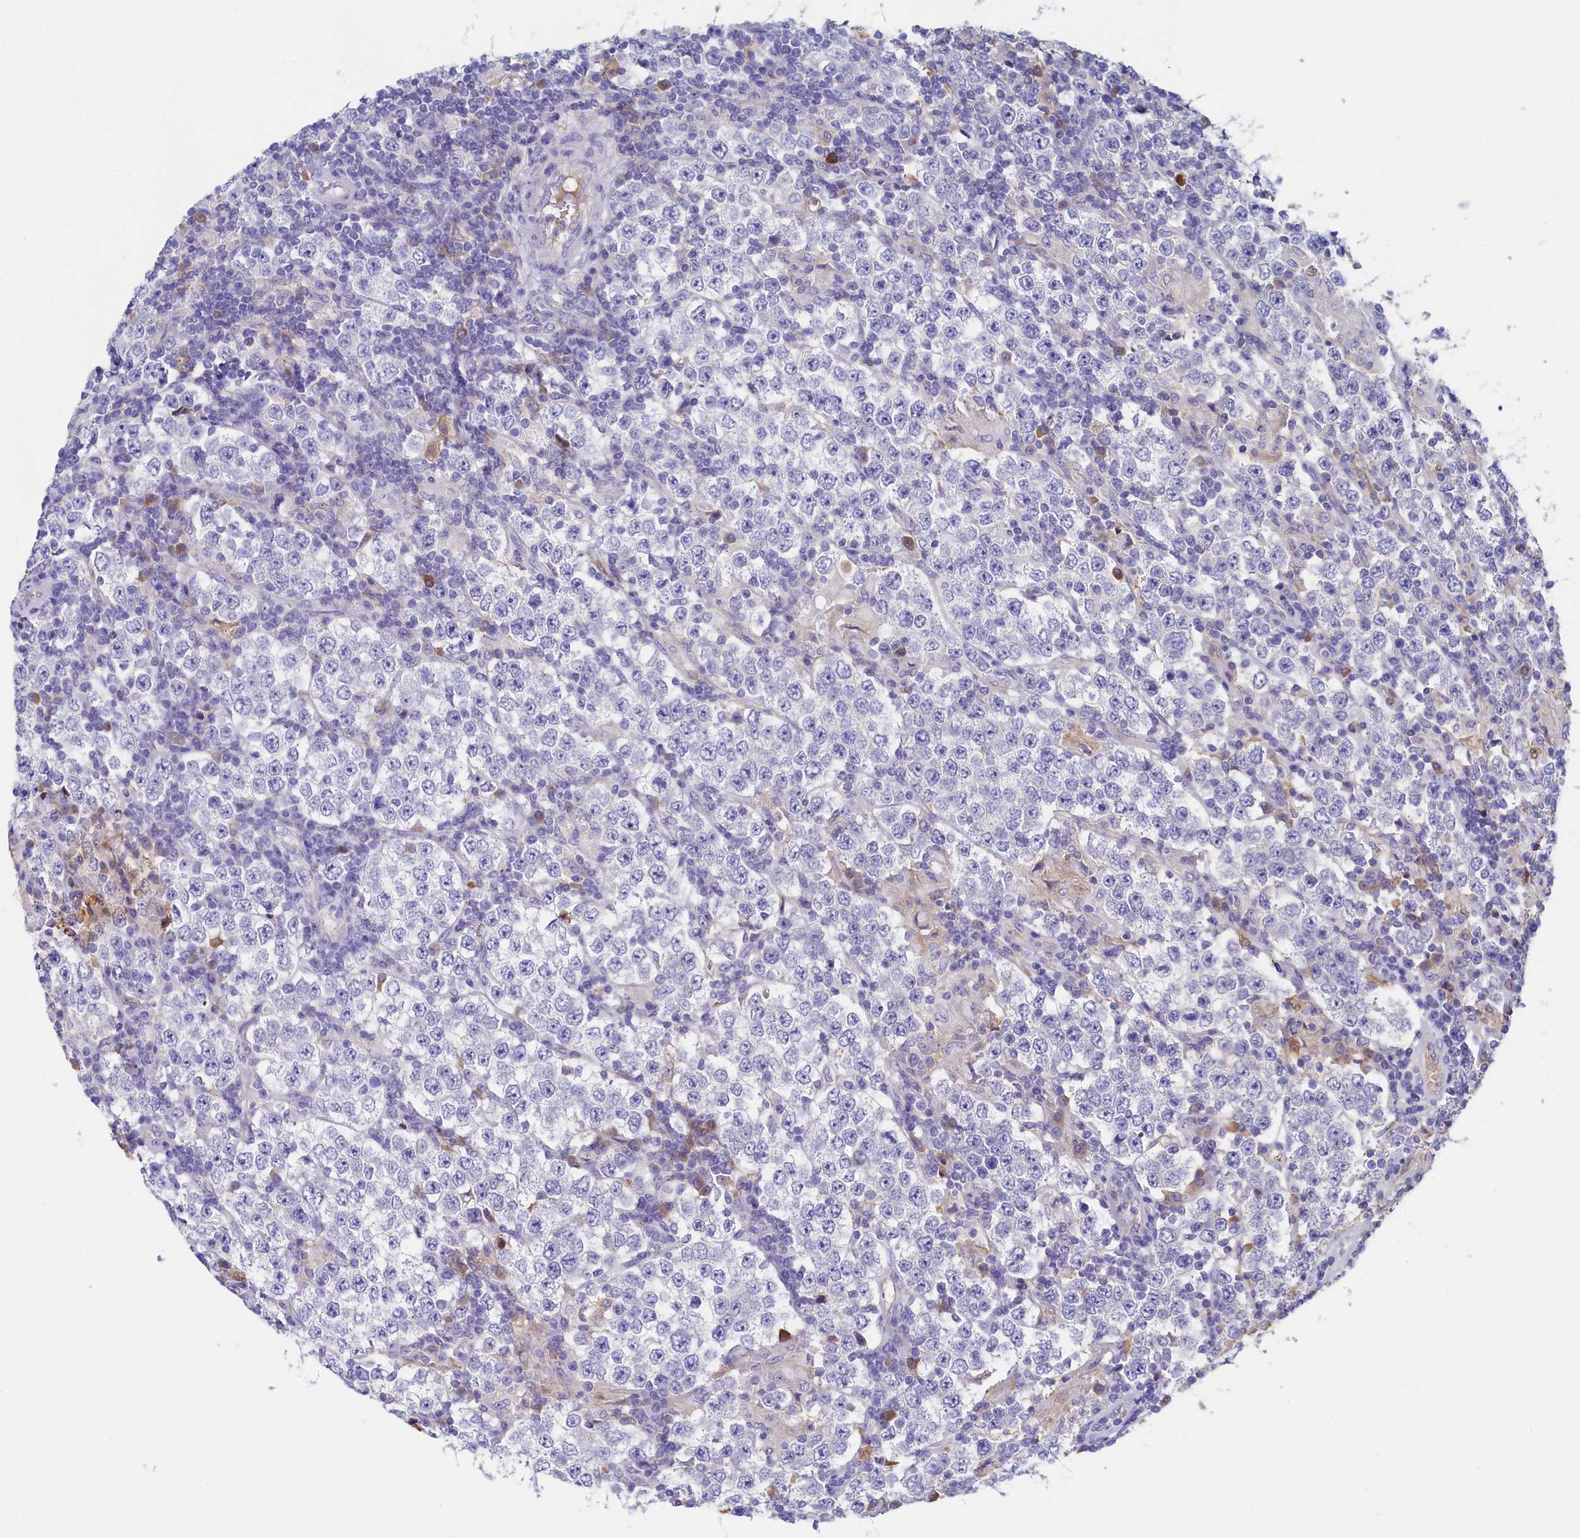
{"staining": {"intensity": "negative", "quantity": "none", "location": "none"}, "tissue": "testis cancer", "cell_type": "Tumor cells", "image_type": "cancer", "snomed": [{"axis": "morphology", "description": "Normal tissue, NOS"}, {"axis": "morphology", "description": "Urothelial carcinoma, High grade"}, {"axis": "morphology", "description": "Seminoma, NOS"}, {"axis": "morphology", "description": "Carcinoma, Embryonal, NOS"}, {"axis": "topography", "description": "Urinary bladder"}, {"axis": "topography", "description": "Testis"}], "caption": "Image shows no significant protein positivity in tumor cells of seminoma (testis). Nuclei are stained in blue.", "gene": "GUCA1C", "patient": {"sex": "male", "age": 41}}